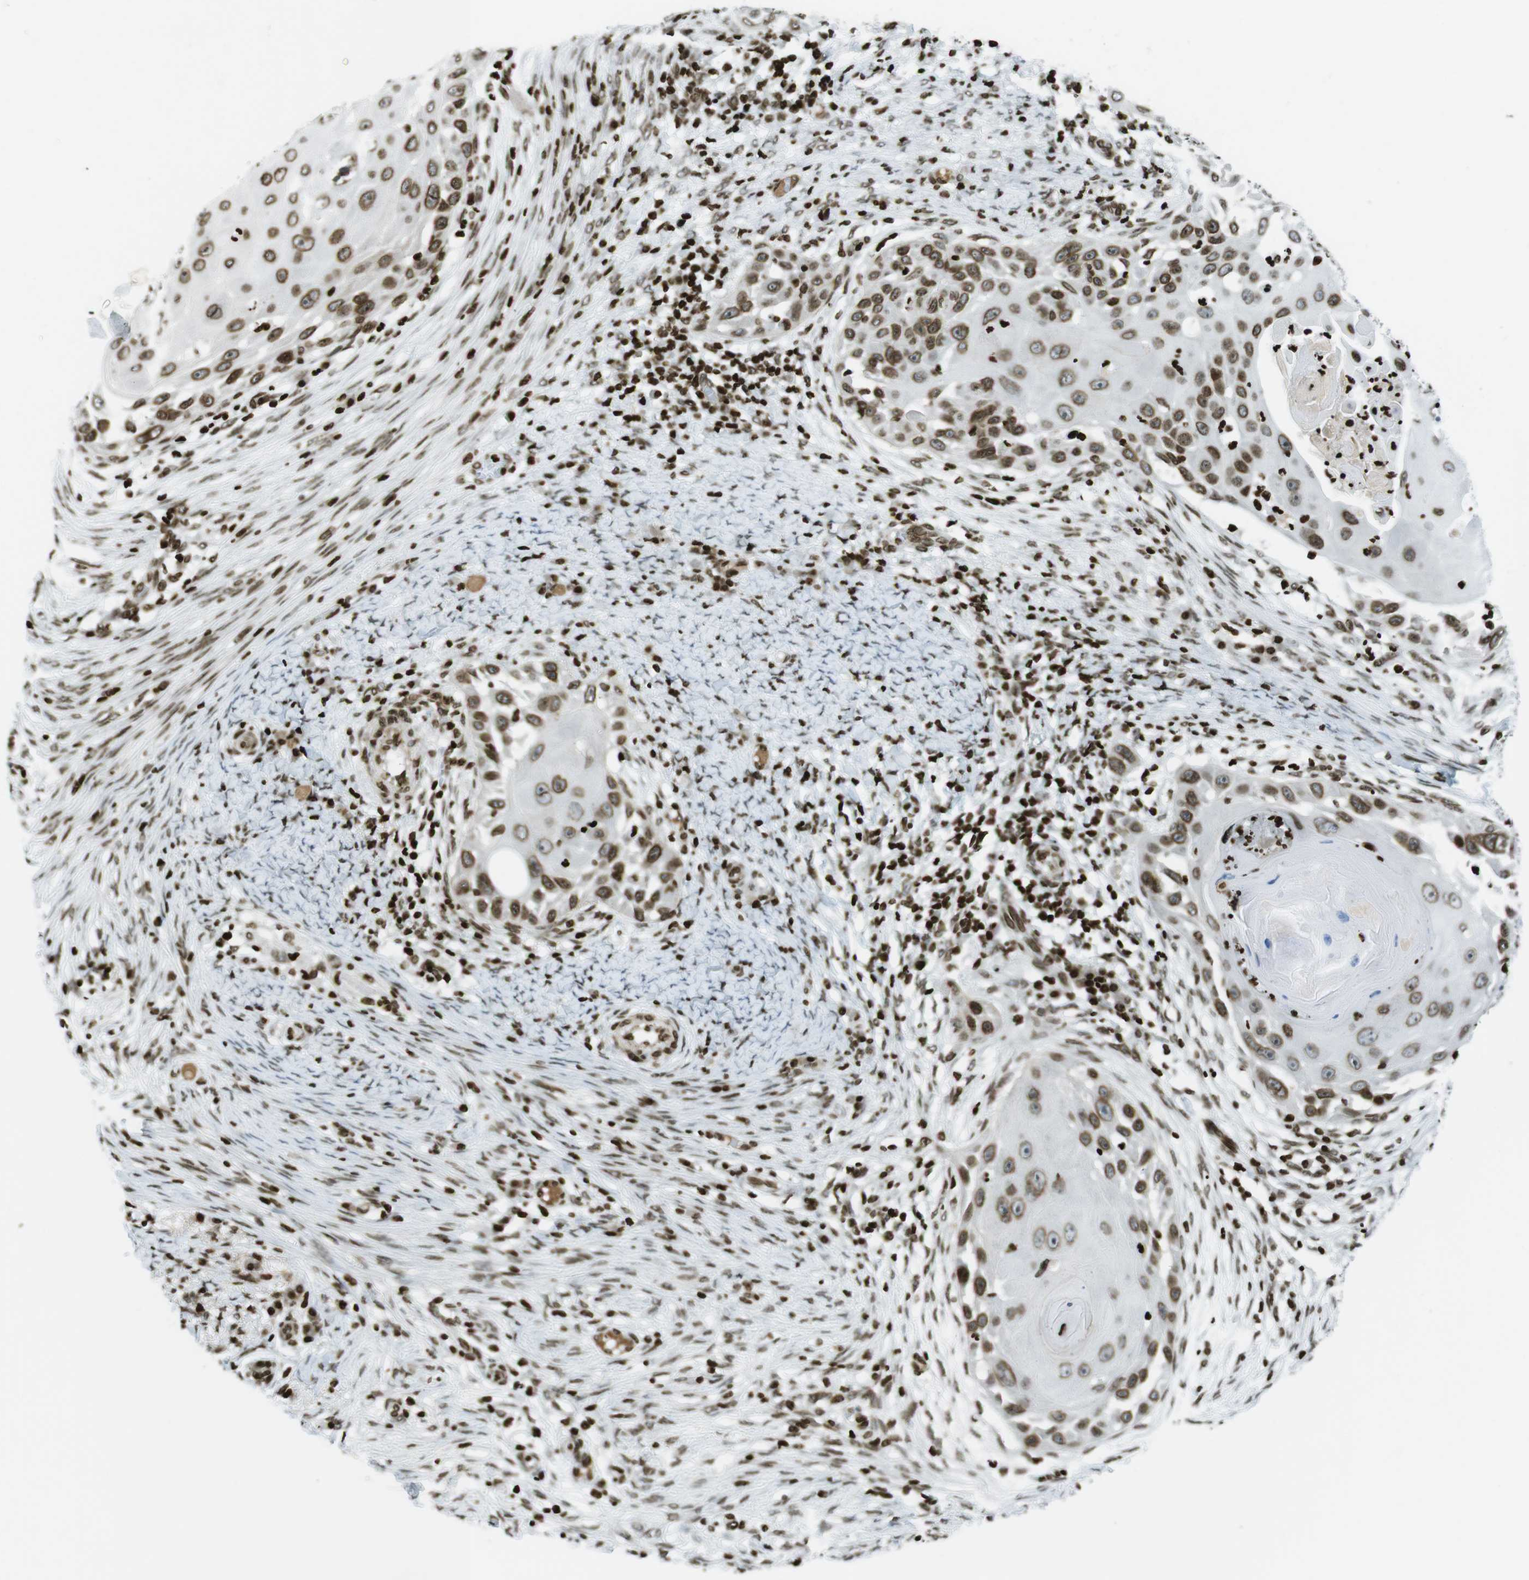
{"staining": {"intensity": "strong", "quantity": ">75%", "location": "nuclear"}, "tissue": "skin cancer", "cell_type": "Tumor cells", "image_type": "cancer", "snomed": [{"axis": "morphology", "description": "Squamous cell carcinoma, NOS"}, {"axis": "topography", "description": "Skin"}], "caption": "Immunohistochemistry (DAB (3,3'-diaminobenzidine)) staining of human skin cancer reveals strong nuclear protein expression in approximately >75% of tumor cells.", "gene": "H2AC8", "patient": {"sex": "female", "age": 44}}